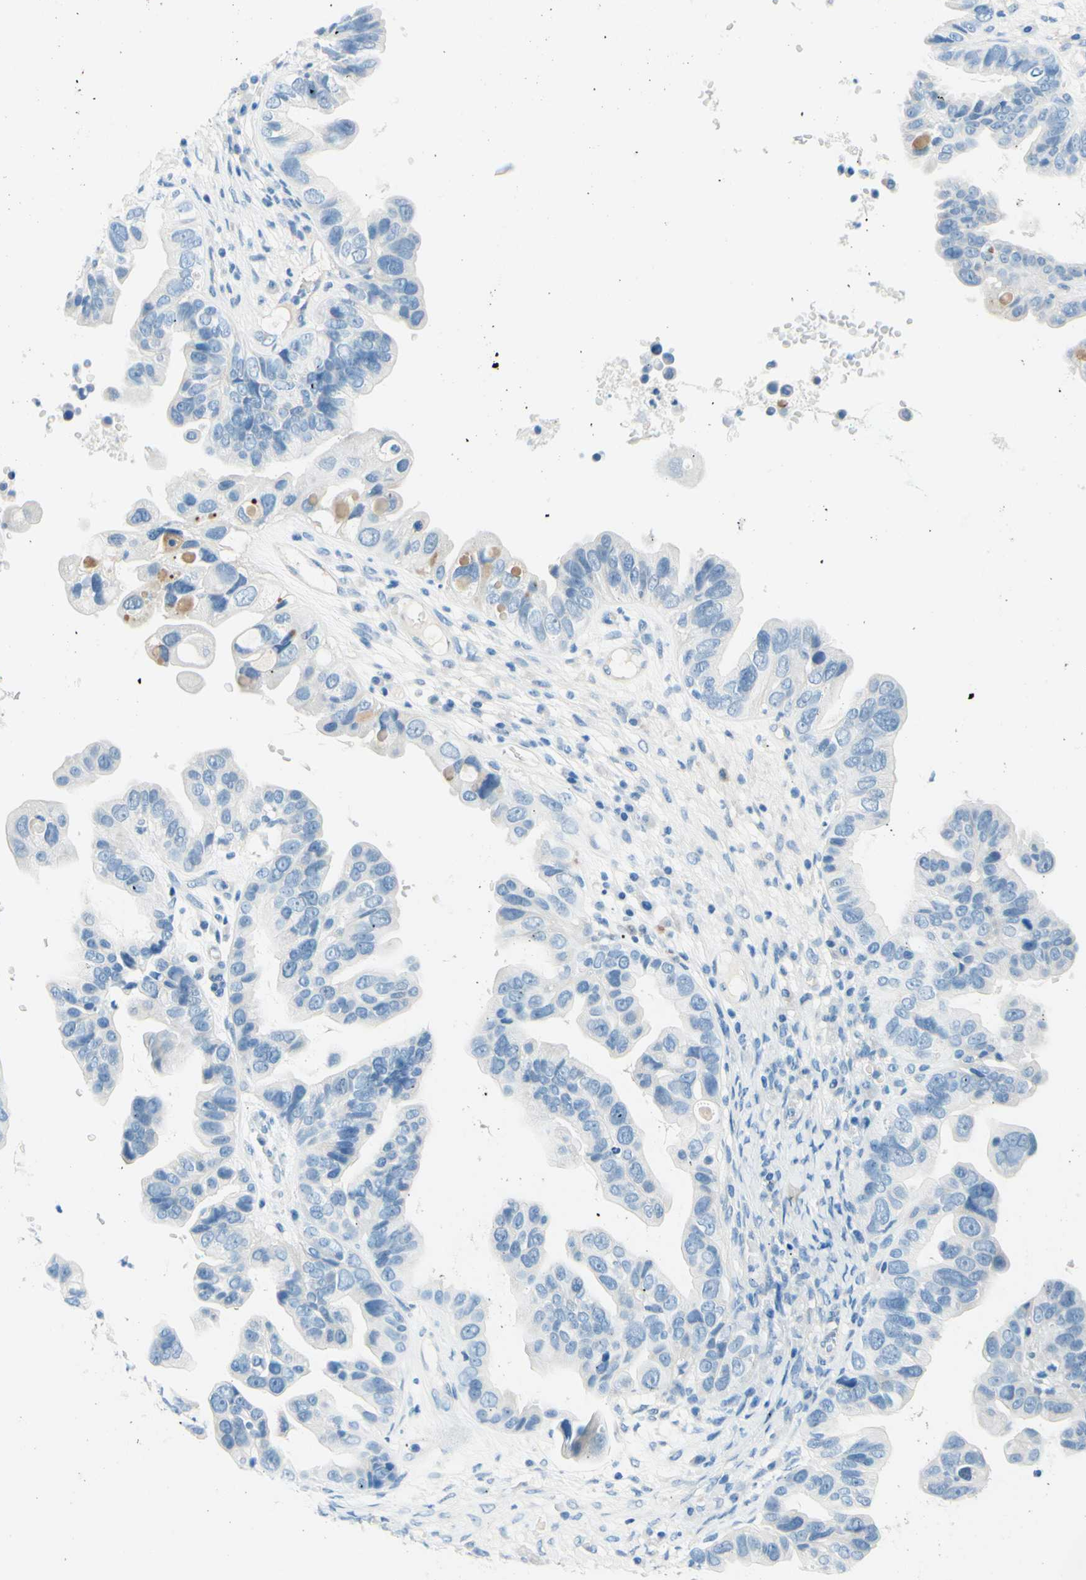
{"staining": {"intensity": "weak", "quantity": "<25%", "location": "cytoplasmic/membranous"}, "tissue": "ovarian cancer", "cell_type": "Tumor cells", "image_type": "cancer", "snomed": [{"axis": "morphology", "description": "Cystadenocarcinoma, serous, NOS"}, {"axis": "topography", "description": "Ovary"}], "caption": "A high-resolution photomicrograph shows immunohistochemistry staining of ovarian cancer, which shows no significant expression in tumor cells.", "gene": "PASD1", "patient": {"sex": "female", "age": 56}}